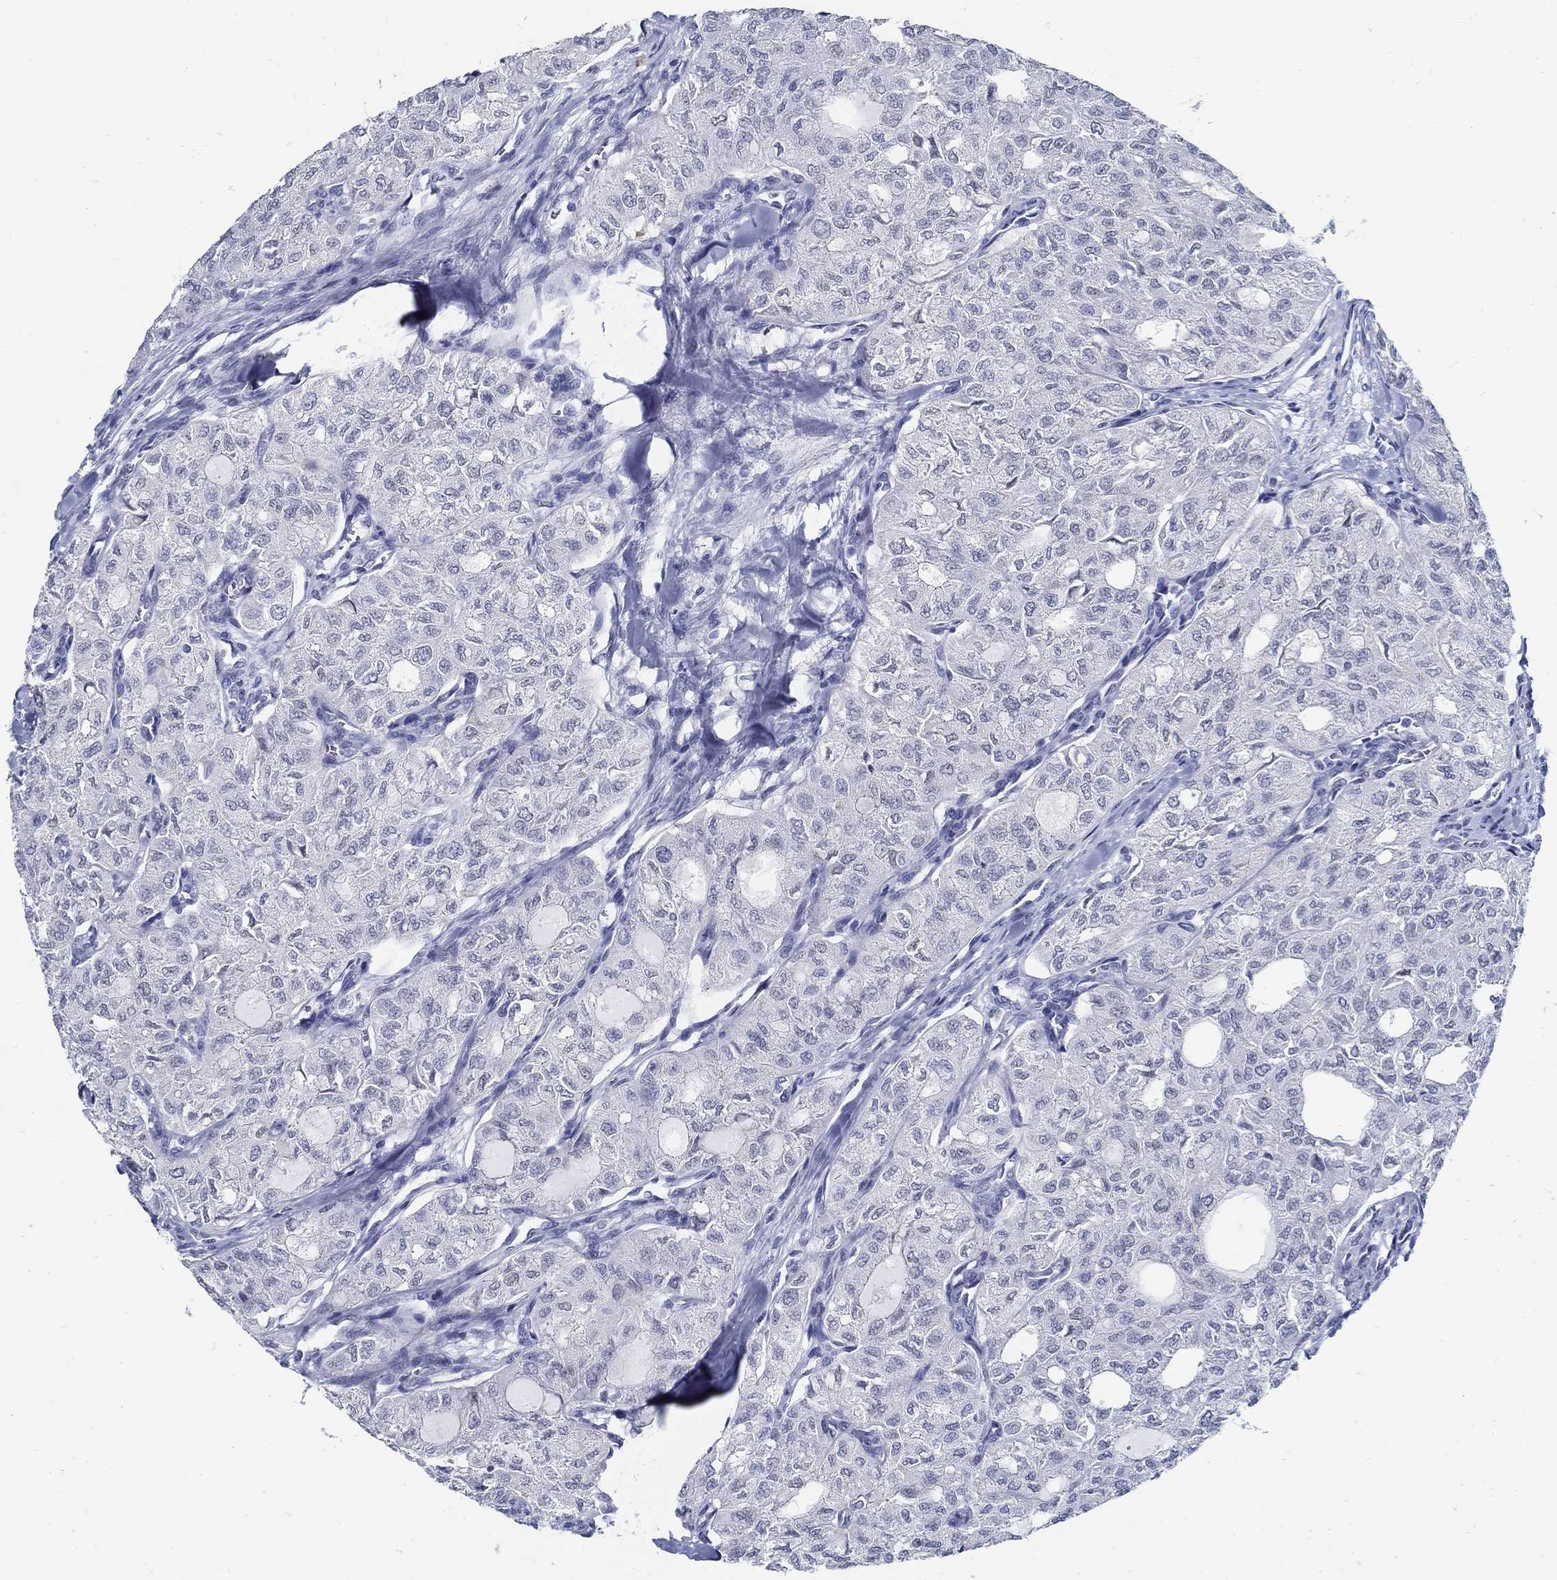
{"staining": {"intensity": "negative", "quantity": "none", "location": "none"}, "tissue": "thyroid cancer", "cell_type": "Tumor cells", "image_type": "cancer", "snomed": [{"axis": "morphology", "description": "Follicular adenoma carcinoma, NOS"}, {"axis": "topography", "description": "Thyroid gland"}], "caption": "Immunohistochemistry image of neoplastic tissue: thyroid cancer stained with DAB exhibits no significant protein expression in tumor cells.", "gene": "USP29", "patient": {"sex": "male", "age": 75}}